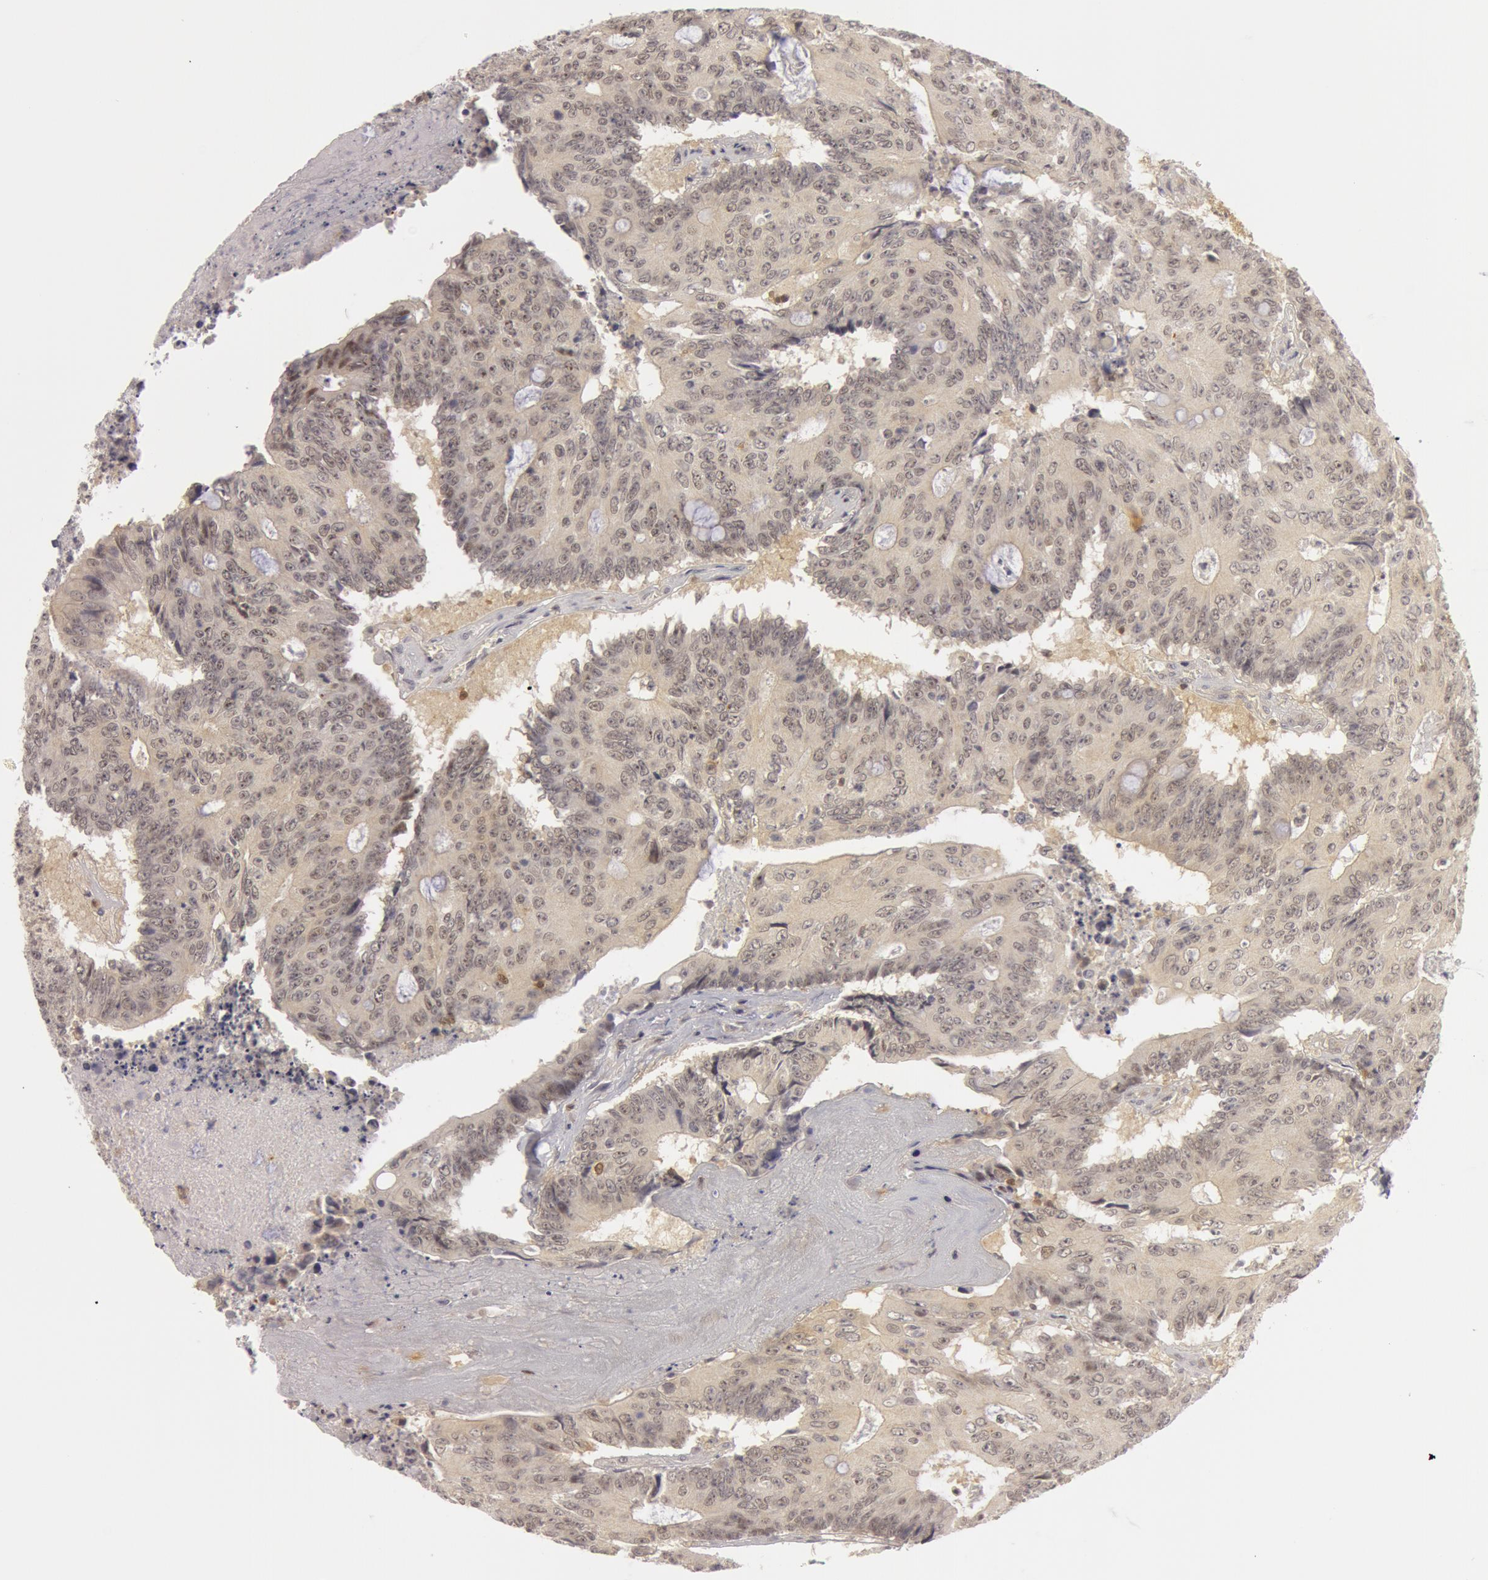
{"staining": {"intensity": "weak", "quantity": ">75%", "location": "nuclear"}, "tissue": "colorectal cancer", "cell_type": "Tumor cells", "image_type": "cancer", "snomed": [{"axis": "morphology", "description": "Adenocarcinoma, NOS"}, {"axis": "topography", "description": "Colon"}], "caption": "Immunohistochemical staining of colorectal adenocarcinoma exhibits weak nuclear protein positivity in about >75% of tumor cells. (DAB = brown stain, brightfield microscopy at high magnification).", "gene": "OASL", "patient": {"sex": "male", "age": 65}}